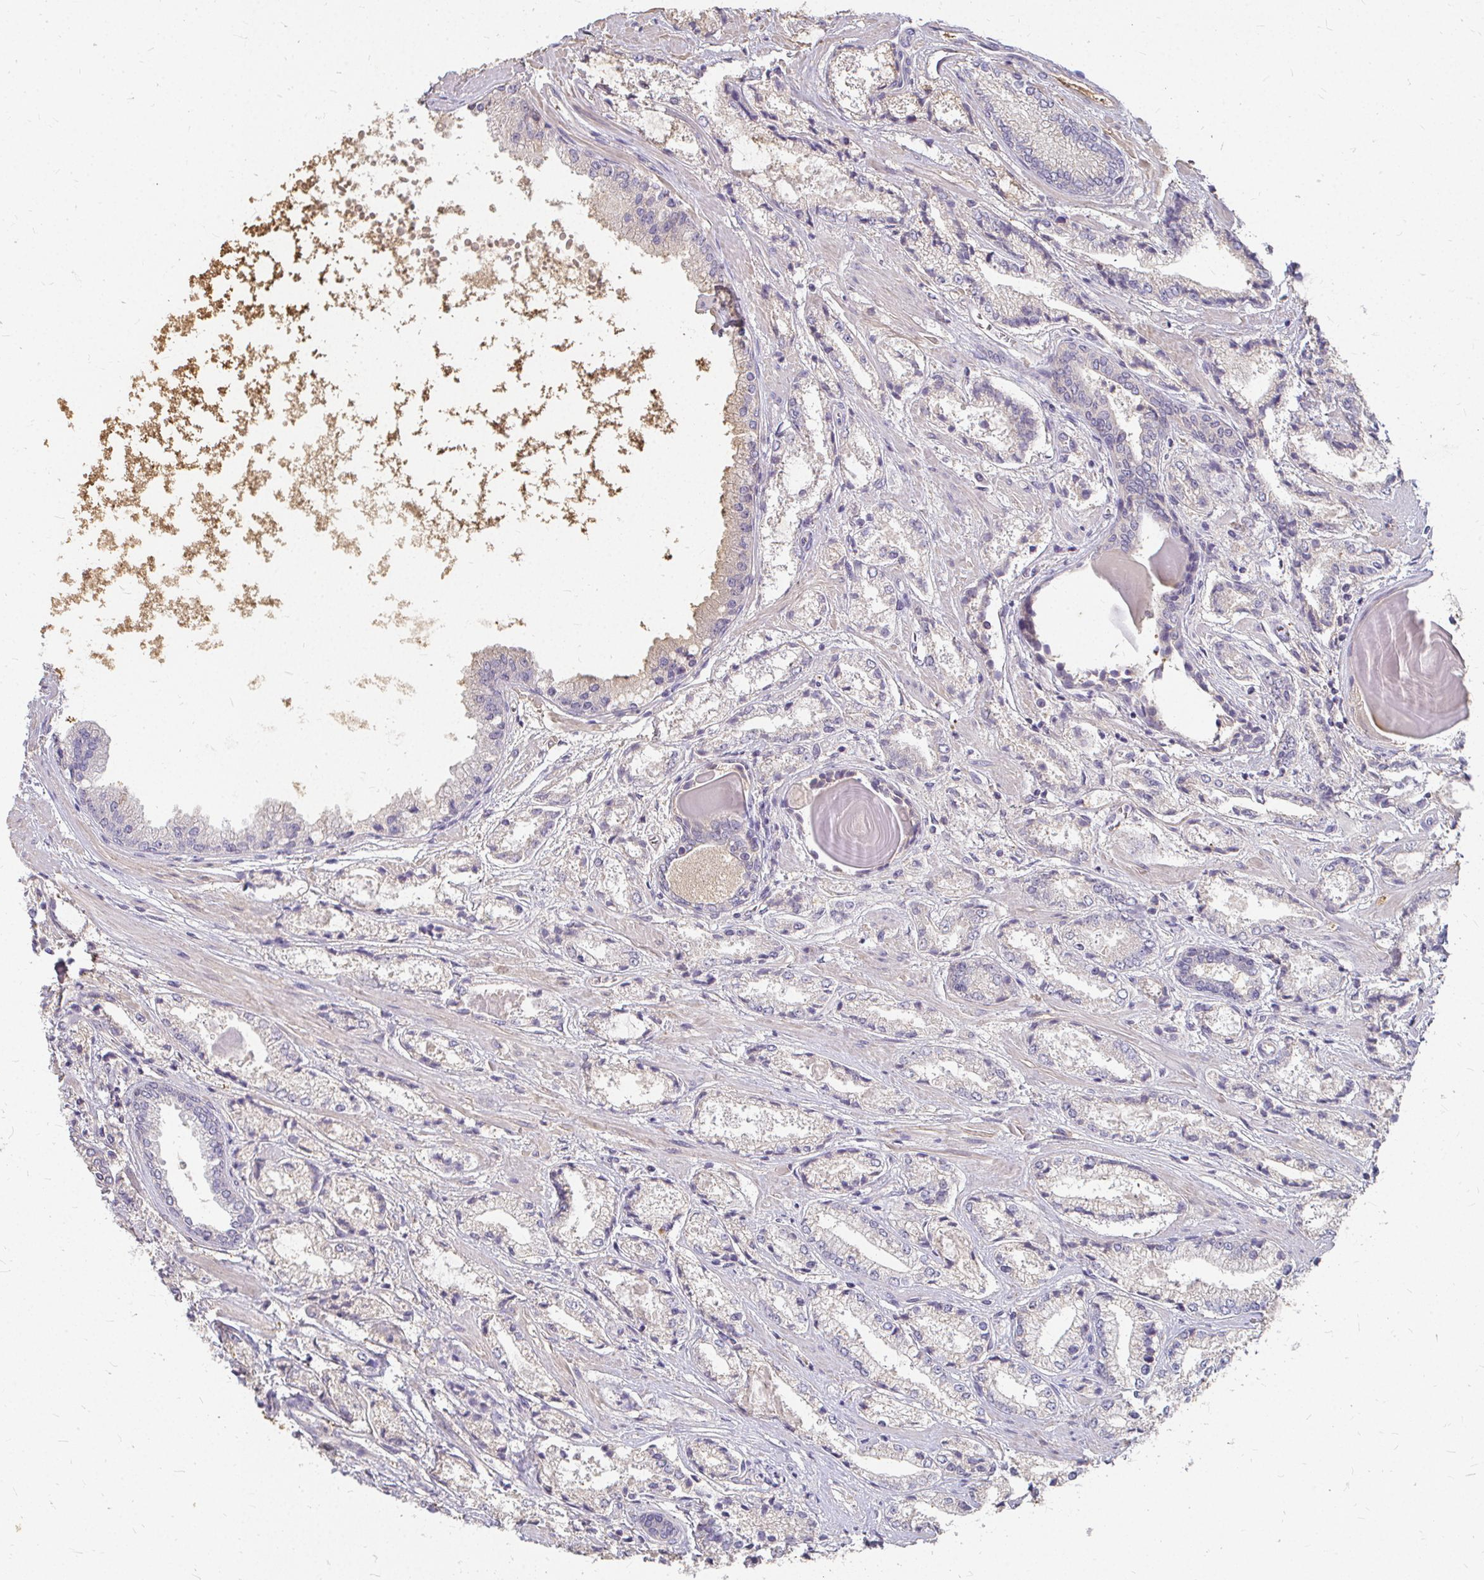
{"staining": {"intensity": "negative", "quantity": "none", "location": "none"}, "tissue": "prostate cancer", "cell_type": "Tumor cells", "image_type": "cancer", "snomed": [{"axis": "morphology", "description": "Adenocarcinoma, High grade"}, {"axis": "topography", "description": "Prostate"}], "caption": "Immunohistochemical staining of high-grade adenocarcinoma (prostate) reveals no significant expression in tumor cells.", "gene": "LOXL4", "patient": {"sex": "male", "age": 64}}